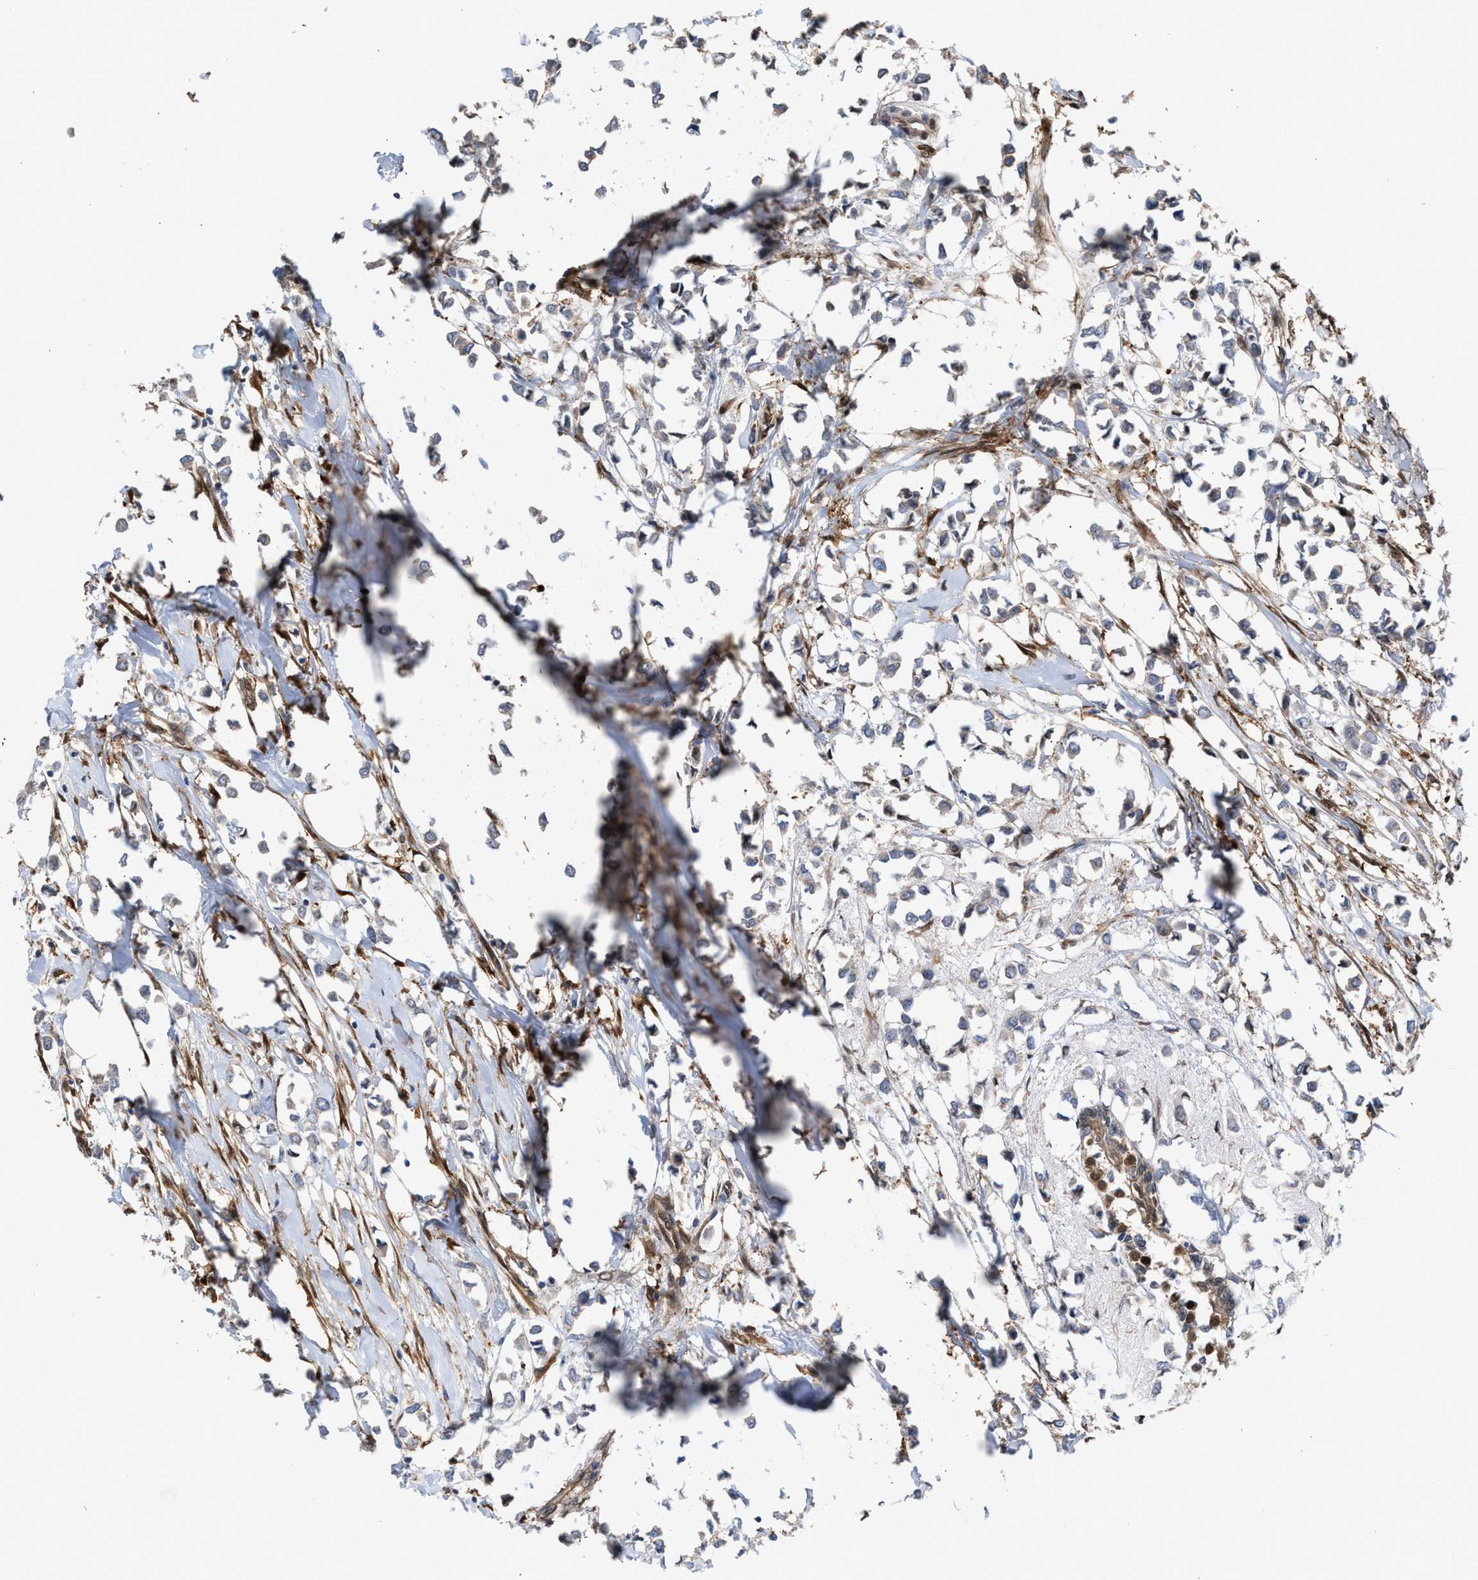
{"staining": {"intensity": "negative", "quantity": "none", "location": "none"}, "tissue": "breast cancer", "cell_type": "Tumor cells", "image_type": "cancer", "snomed": [{"axis": "morphology", "description": "Lobular carcinoma"}, {"axis": "topography", "description": "Breast"}], "caption": "Tumor cells show no significant staining in breast cancer. The staining was performed using DAB (3,3'-diaminobenzidine) to visualize the protein expression in brown, while the nuclei were stained in blue with hematoxylin (Magnification: 20x).", "gene": "TP53I3", "patient": {"sex": "female", "age": 51}}